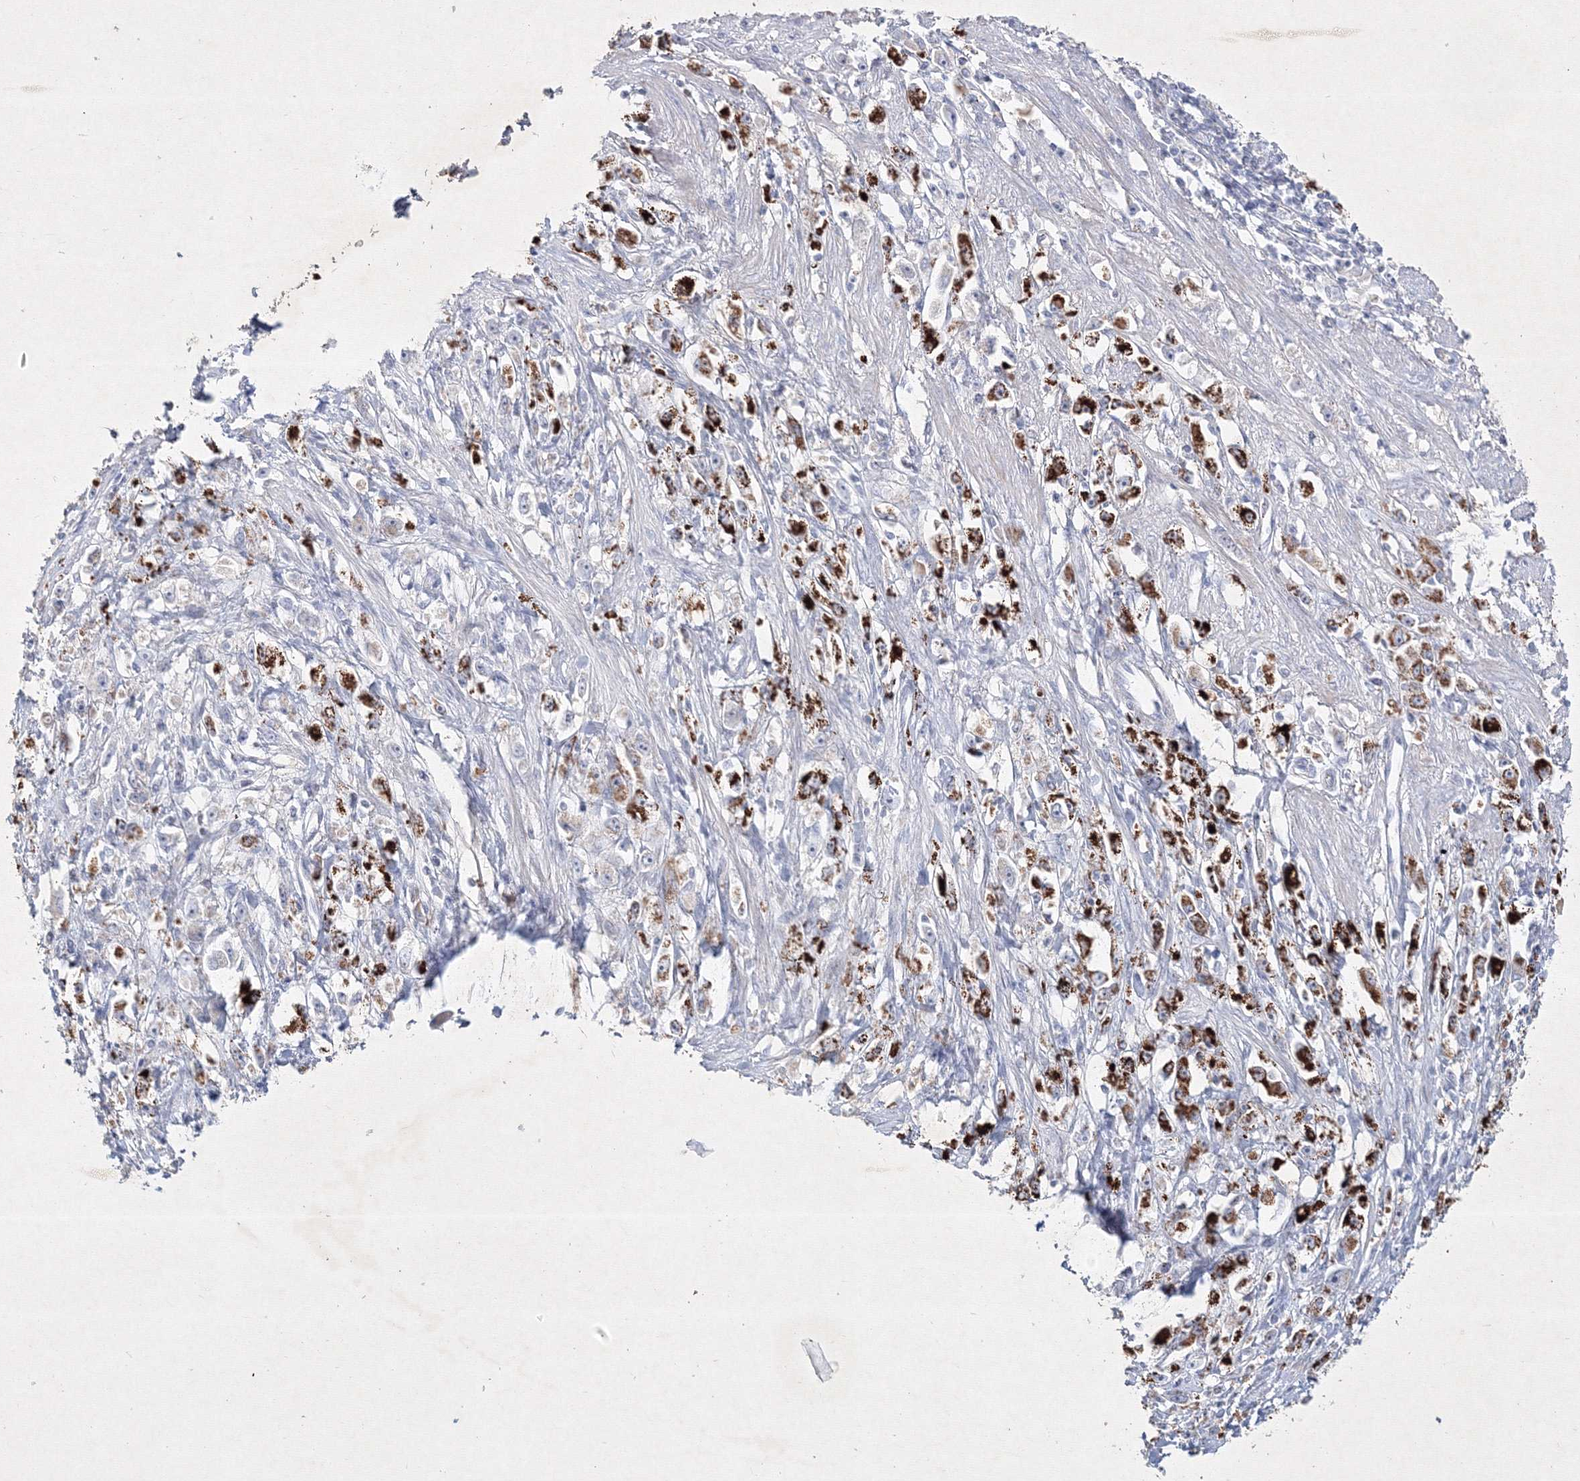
{"staining": {"intensity": "strong", "quantity": "25%-75%", "location": "cytoplasmic/membranous"}, "tissue": "stomach cancer", "cell_type": "Tumor cells", "image_type": "cancer", "snomed": [{"axis": "morphology", "description": "Adenocarcinoma, NOS"}, {"axis": "topography", "description": "Stomach"}], "caption": "The immunohistochemical stain shows strong cytoplasmic/membranous positivity in tumor cells of adenocarcinoma (stomach) tissue.", "gene": "CXXC4", "patient": {"sex": "female", "age": 59}}